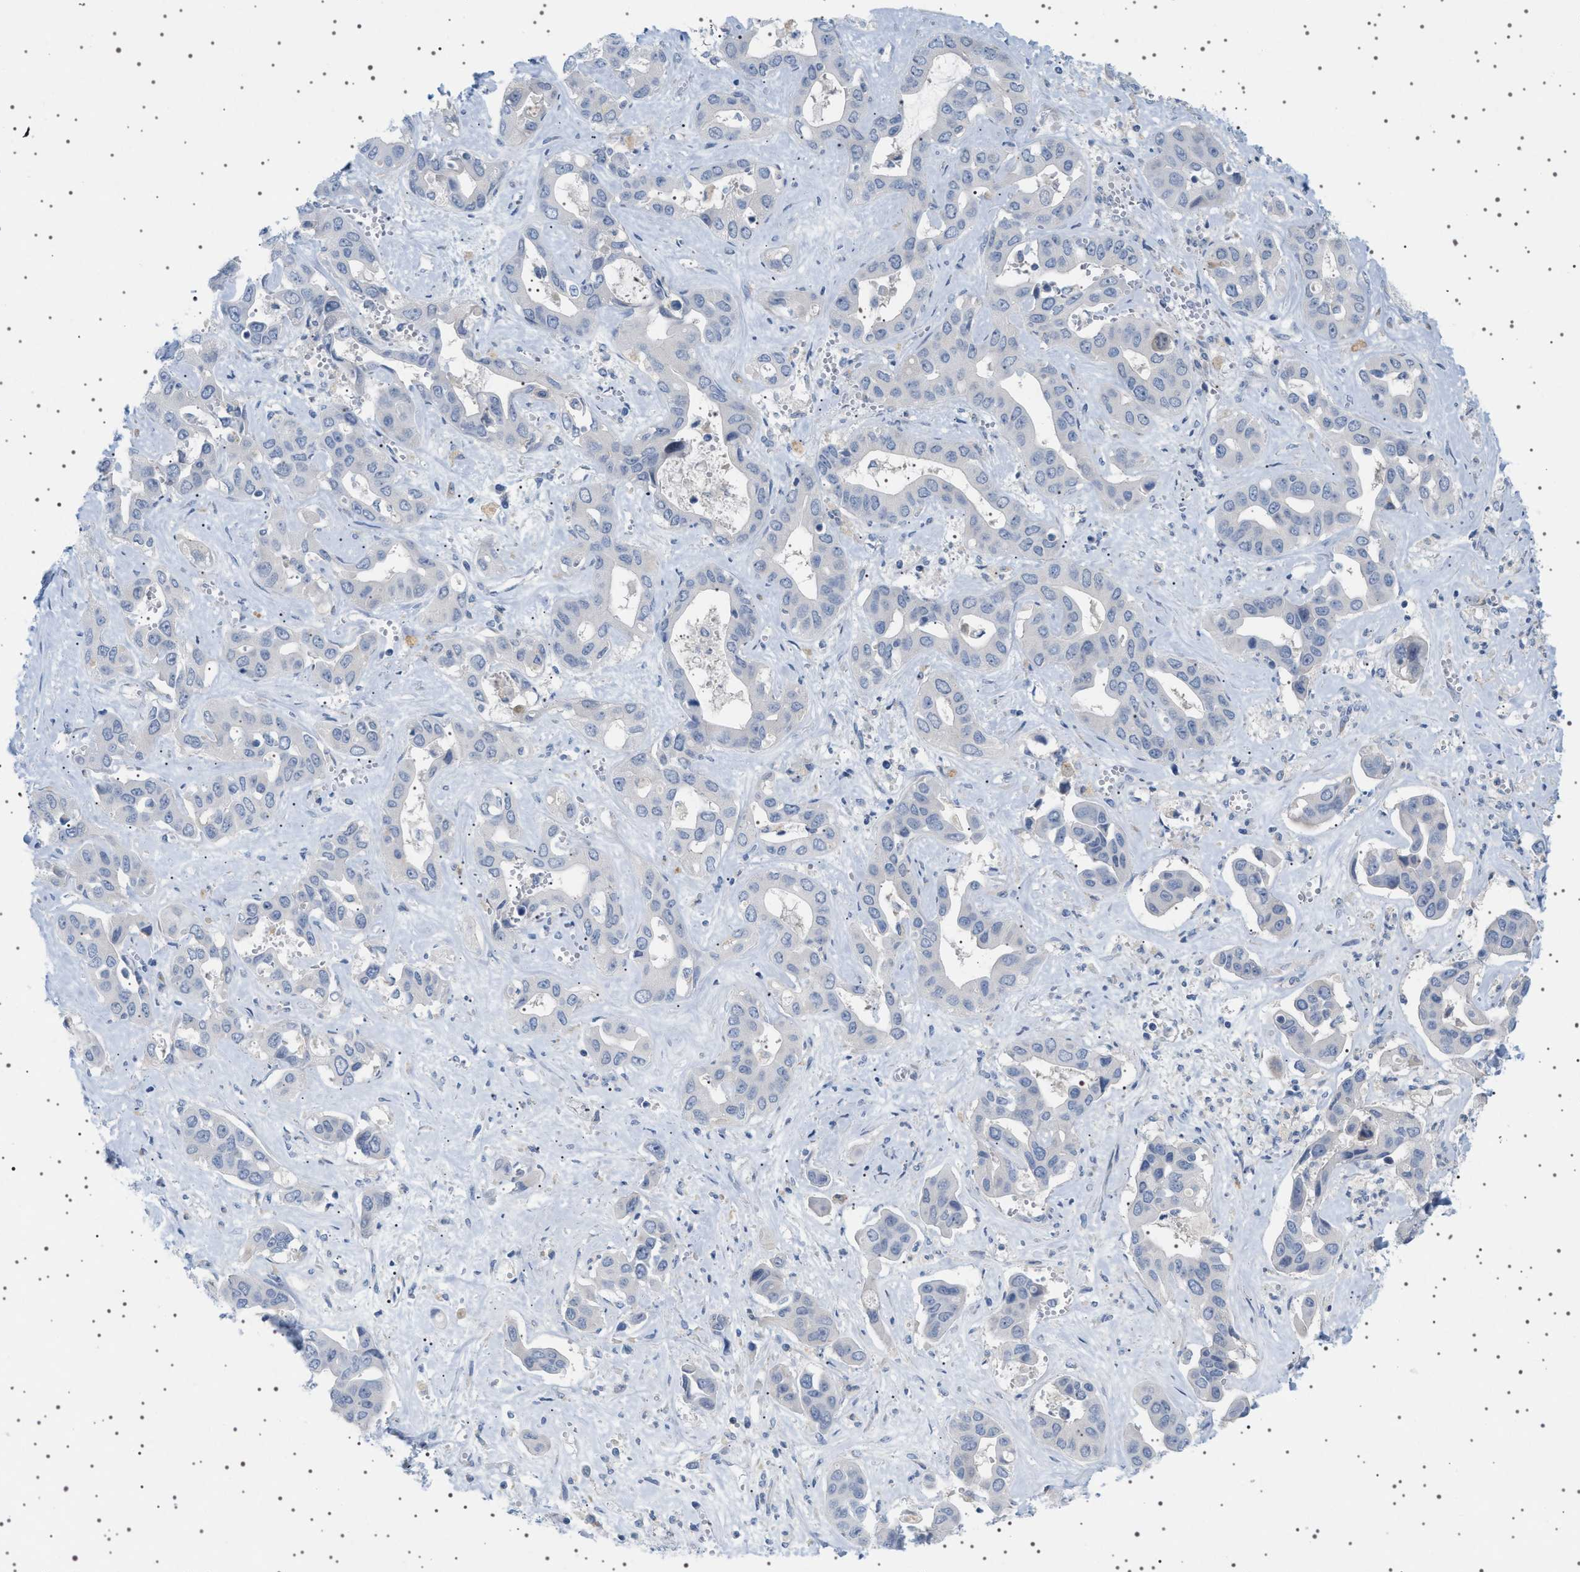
{"staining": {"intensity": "negative", "quantity": "none", "location": "none"}, "tissue": "liver cancer", "cell_type": "Tumor cells", "image_type": "cancer", "snomed": [{"axis": "morphology", "description": "Cholangiocarcinoma"}, {"axis": "topography", "description": "Liver"}], "caption": "Immunohistochemical staining of liver cancer (cholangiocarcinoma) reveals no significant expression in tumor cells.", "gene": "ADCY10", "patient": {"sex": "female", "age": 52}}